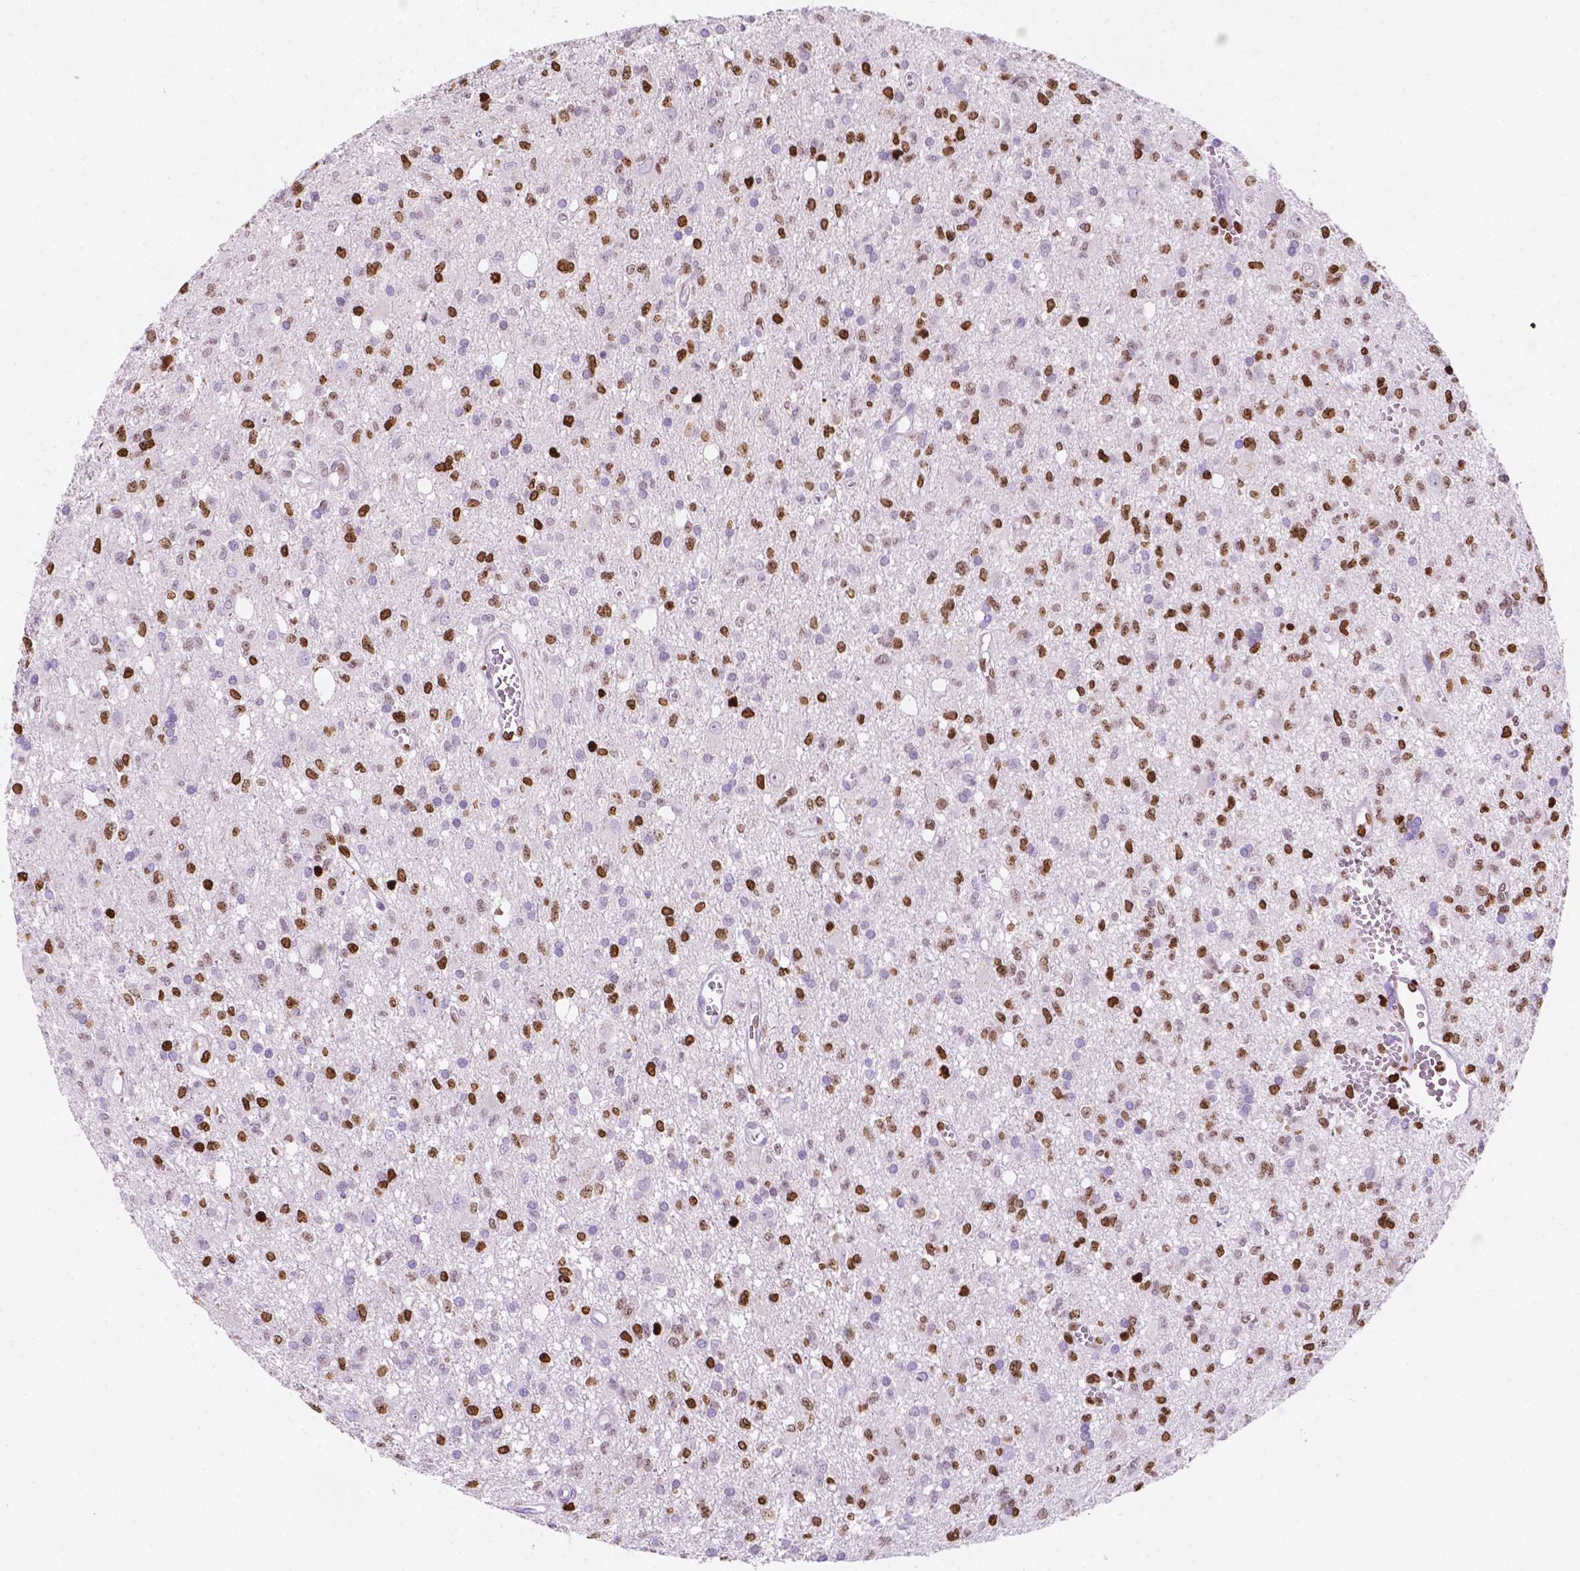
{"staining": {"intensity": "strong", "quantity": "25%-75%", "location": "nuclear"}, "tissue": "glioma", "cell_type": "Tumor cells", "image_type": "cancer", "snomed": [{"axis": "morphology", "description": "Glioma, malignant, Low grade"}, {"axis": "topography", "description": "Brain"}], "caption": "Strong nuclear protein staining is seen in approximately 25%-75% of tumor cells in malignant low-grade glioma.", "gene": "CBY3", "patient": {"sex": "male", "age": 64}}